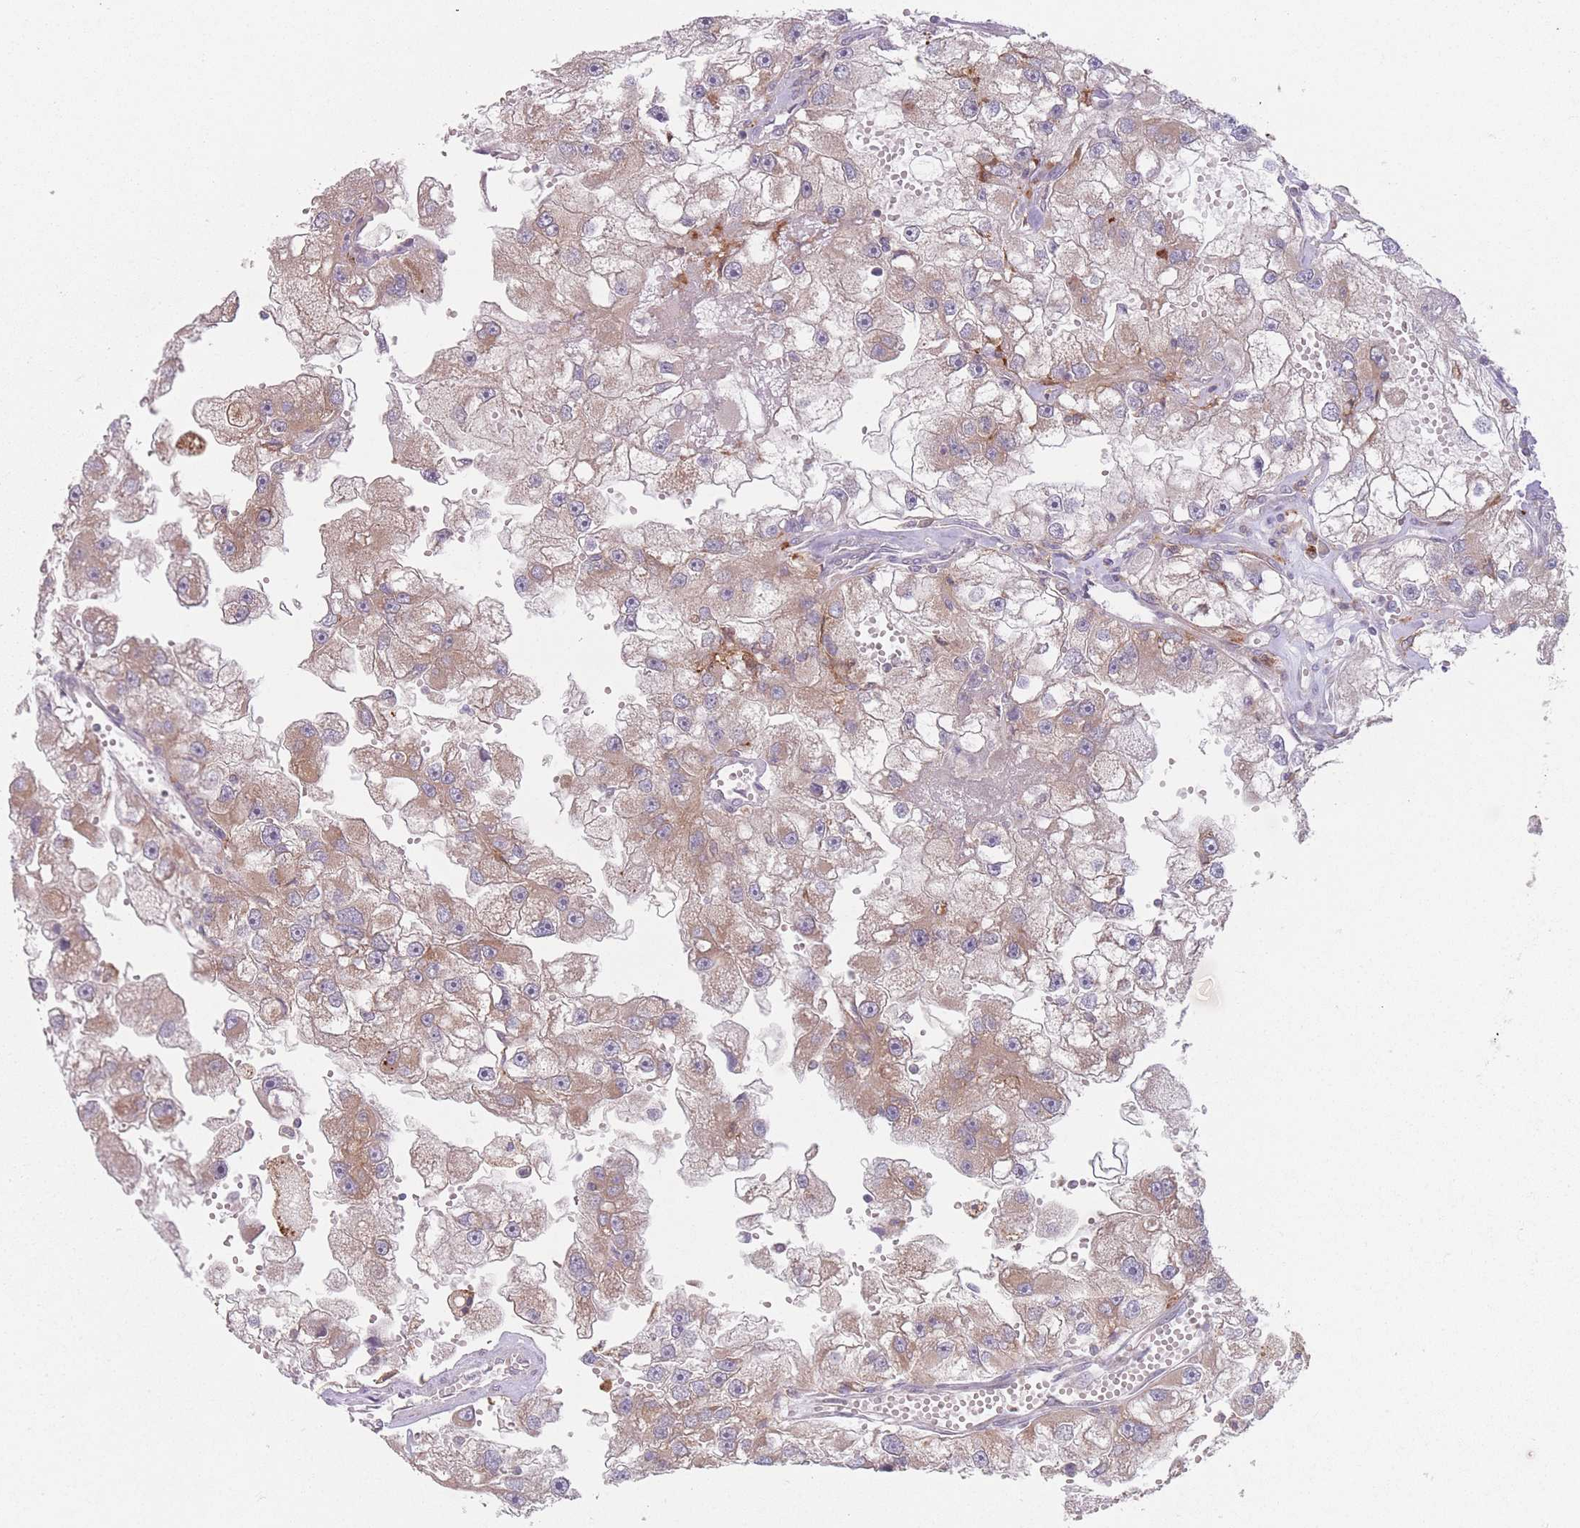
{"staining": {"intensity": "weak", "quantity": "25%-75%", "location": "cytoplasmic/membranous"}, "tissue": "renal cancer", "cell_type": "Tumor cells", "image_type": "cancer", "snomed": [{"axis": "morphology", "description": "Adenocarcinoma, NOS"}, {"axis": "topography", "description": "Kidney"}], "caption": "Brown immunohistochemical staining in human renal cancer demonstrates weak cytoplasmic/membranous staining in approximately 25%-75% of tumor cells. Using DAB (brown) and hematoxylin (blue) stains, captured at high magnification using brightfield microscopy.", "gene": "PPM1A", "patient": {"sex": "male", "age": 63}}